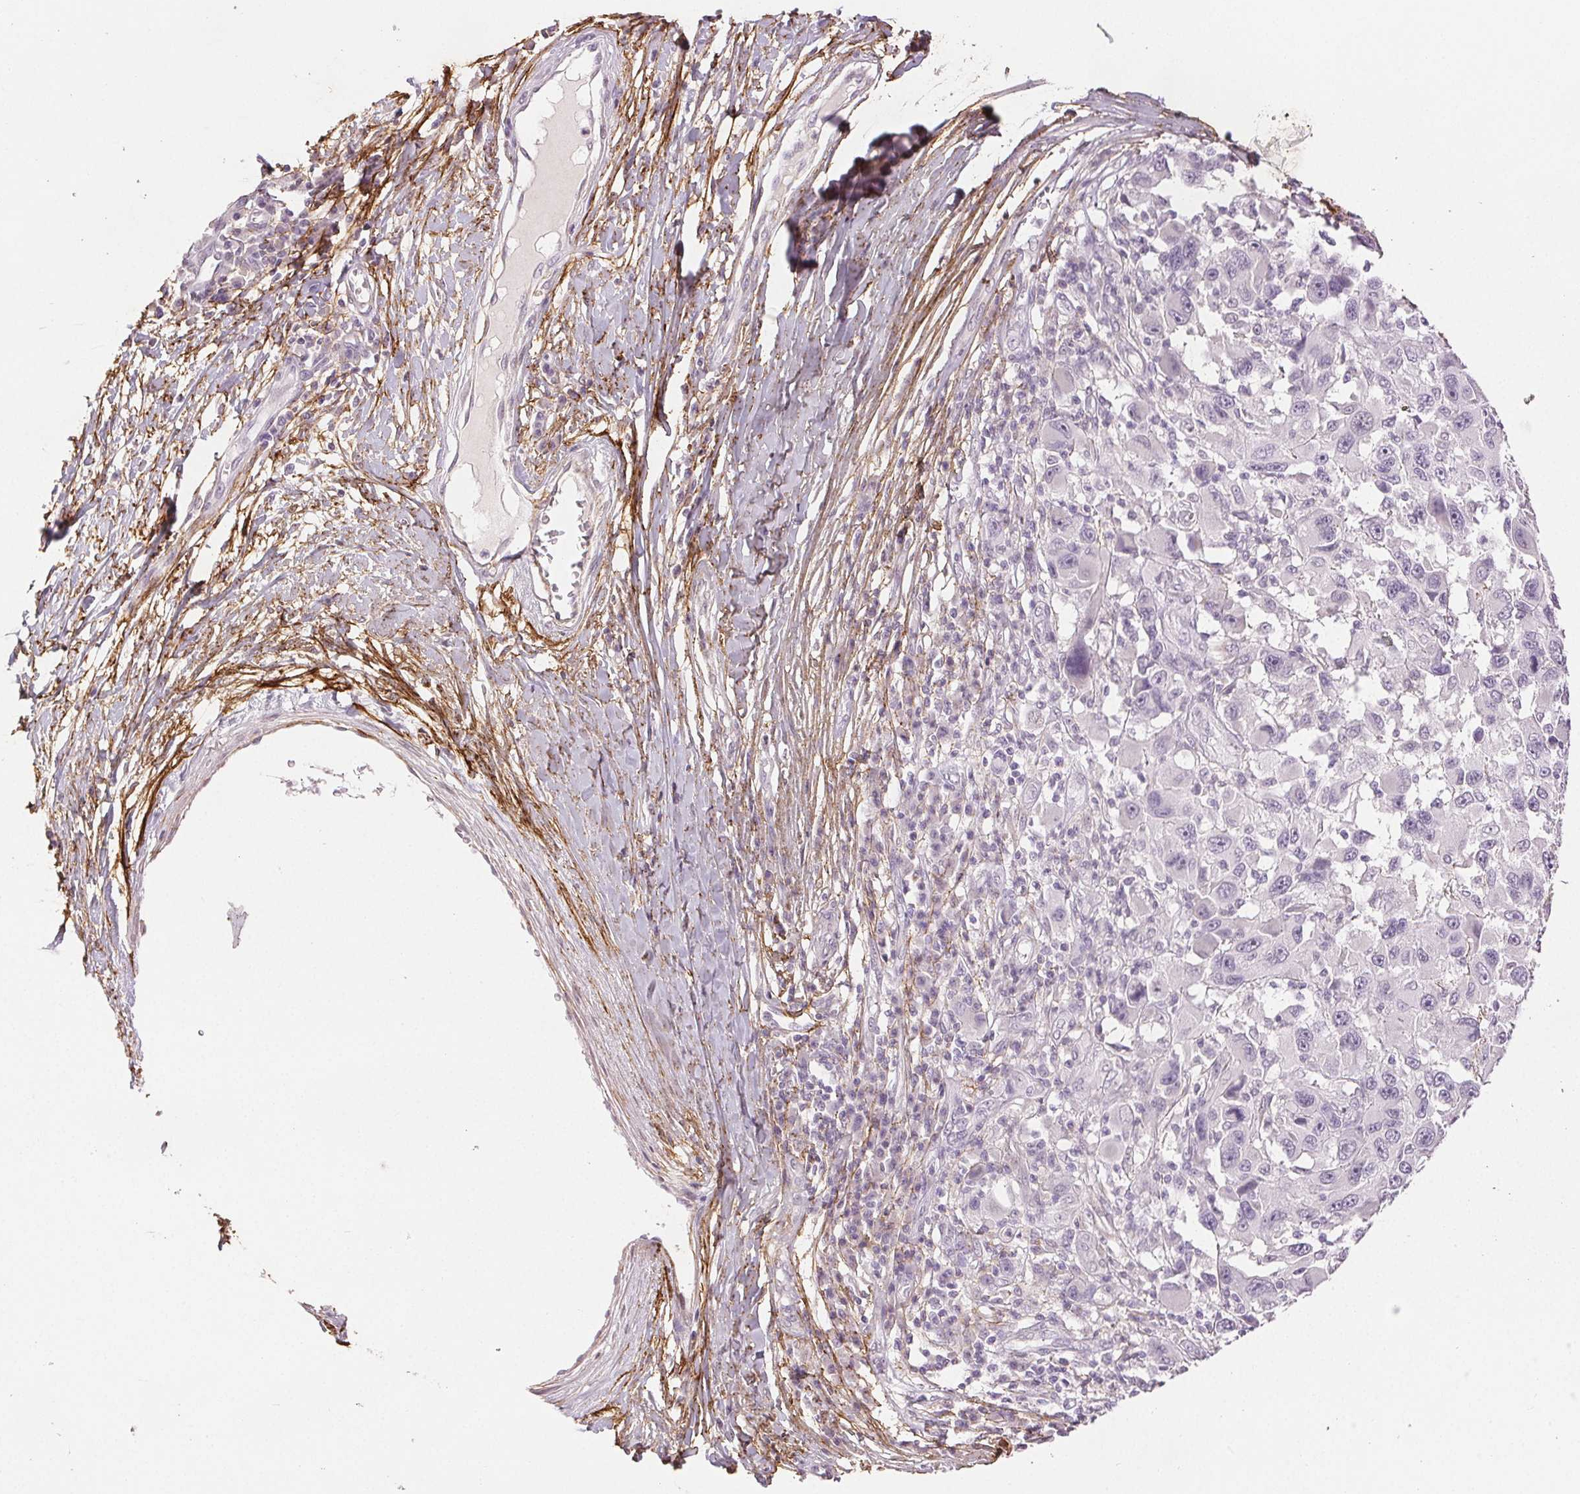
{"staining": {"intensity": "negative", "quantity": "none", "location": "none"}, "tissue": "melanoma", "cell_type": "Tumor cells", "image_type": "cancer", "snomed": [{"axis": "morphology", "description": "Malignant melanoma, NOS"}, {"axis": "topography", "description": "Skin"}], "caption": "Immunohistochemical staining of malignant melanoma reveals no significant positivity in tumor cells.", "gene": "FBN1", "patient": {"sex": "male", "age": 53}}